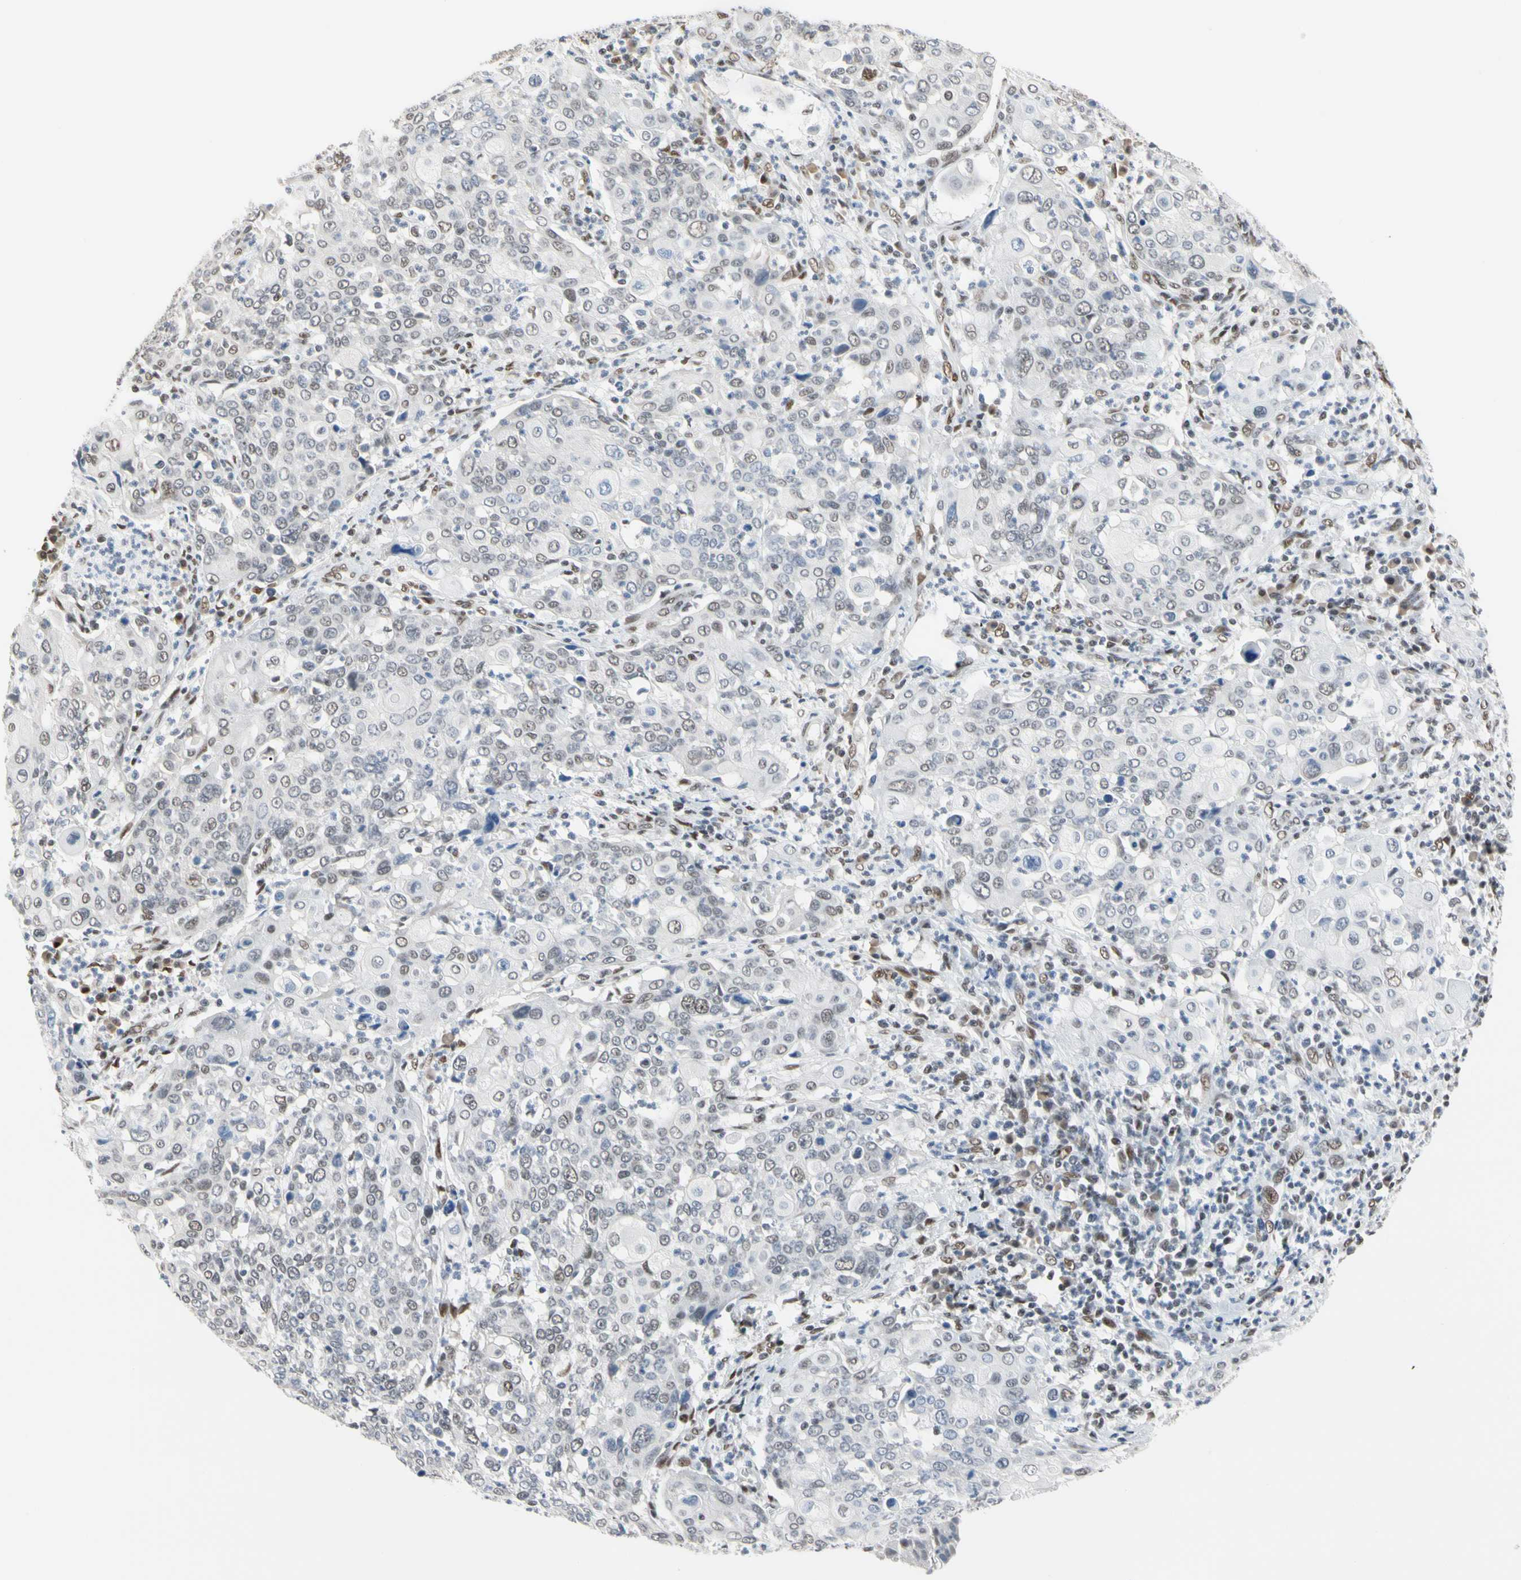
{"staining": {"intensity": "weak", "quantity": "<25%", "location": "nuclear"}, "tissue": "cervical cancer", "cell_type": "Tumor cells", "image_type": "cancer", "snomed": [{"axis": "morphology", "description": "Squamous cell carcinoma, NOS"}, {"axis": "topography", "description": "Cervix"}], "caption": "Immunohistochemistry (IHC) micrograph of cervical cancer stained for a protein (brown), which shows no staining in tumor cells.", "gene": "FAM98B", "patient": {"sex": "female", "age": 40}}